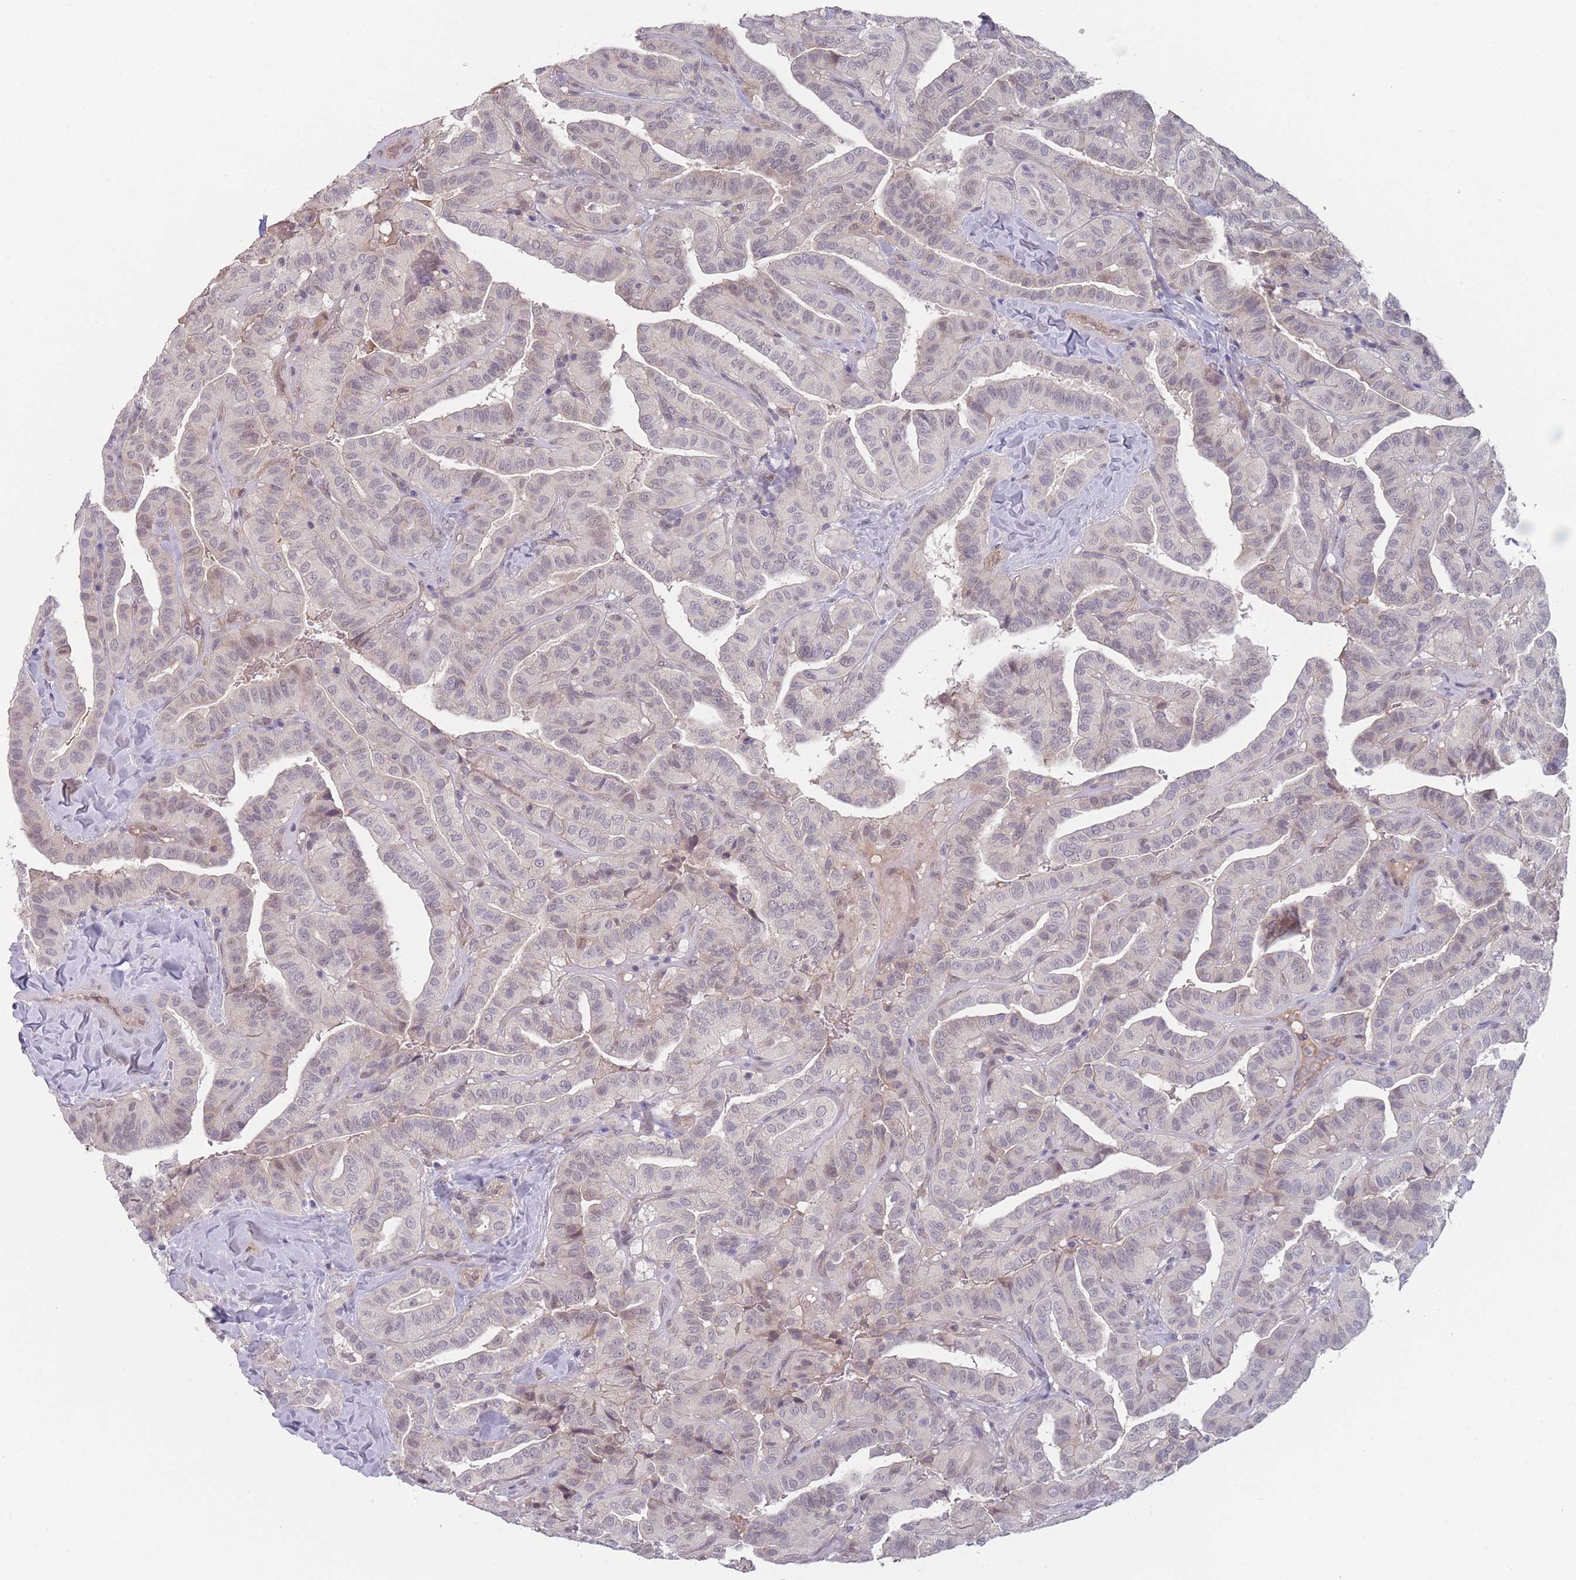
{"staining": {"intensity": "negative", "quantity": "none", "location": "none"}, "tissue": "thyroid cancer", "cell_type": "Tumor cells", "image_type": "cancer", "snomed": [{"axis": "morphology", "description": "Papillary adenocarcinoma, NOS"}, {"axis": "topography", "description": "Thyroid gland"}], "caption": "An immunohistochemistry (IHC) image of thyroid papillary adenocarcinoma is shown. There is no staining in tumor cells of thyroid papillary adenocarcinoma.", "gene": "ANKRD10", "patient": {"sex": "male", "age": 77}}